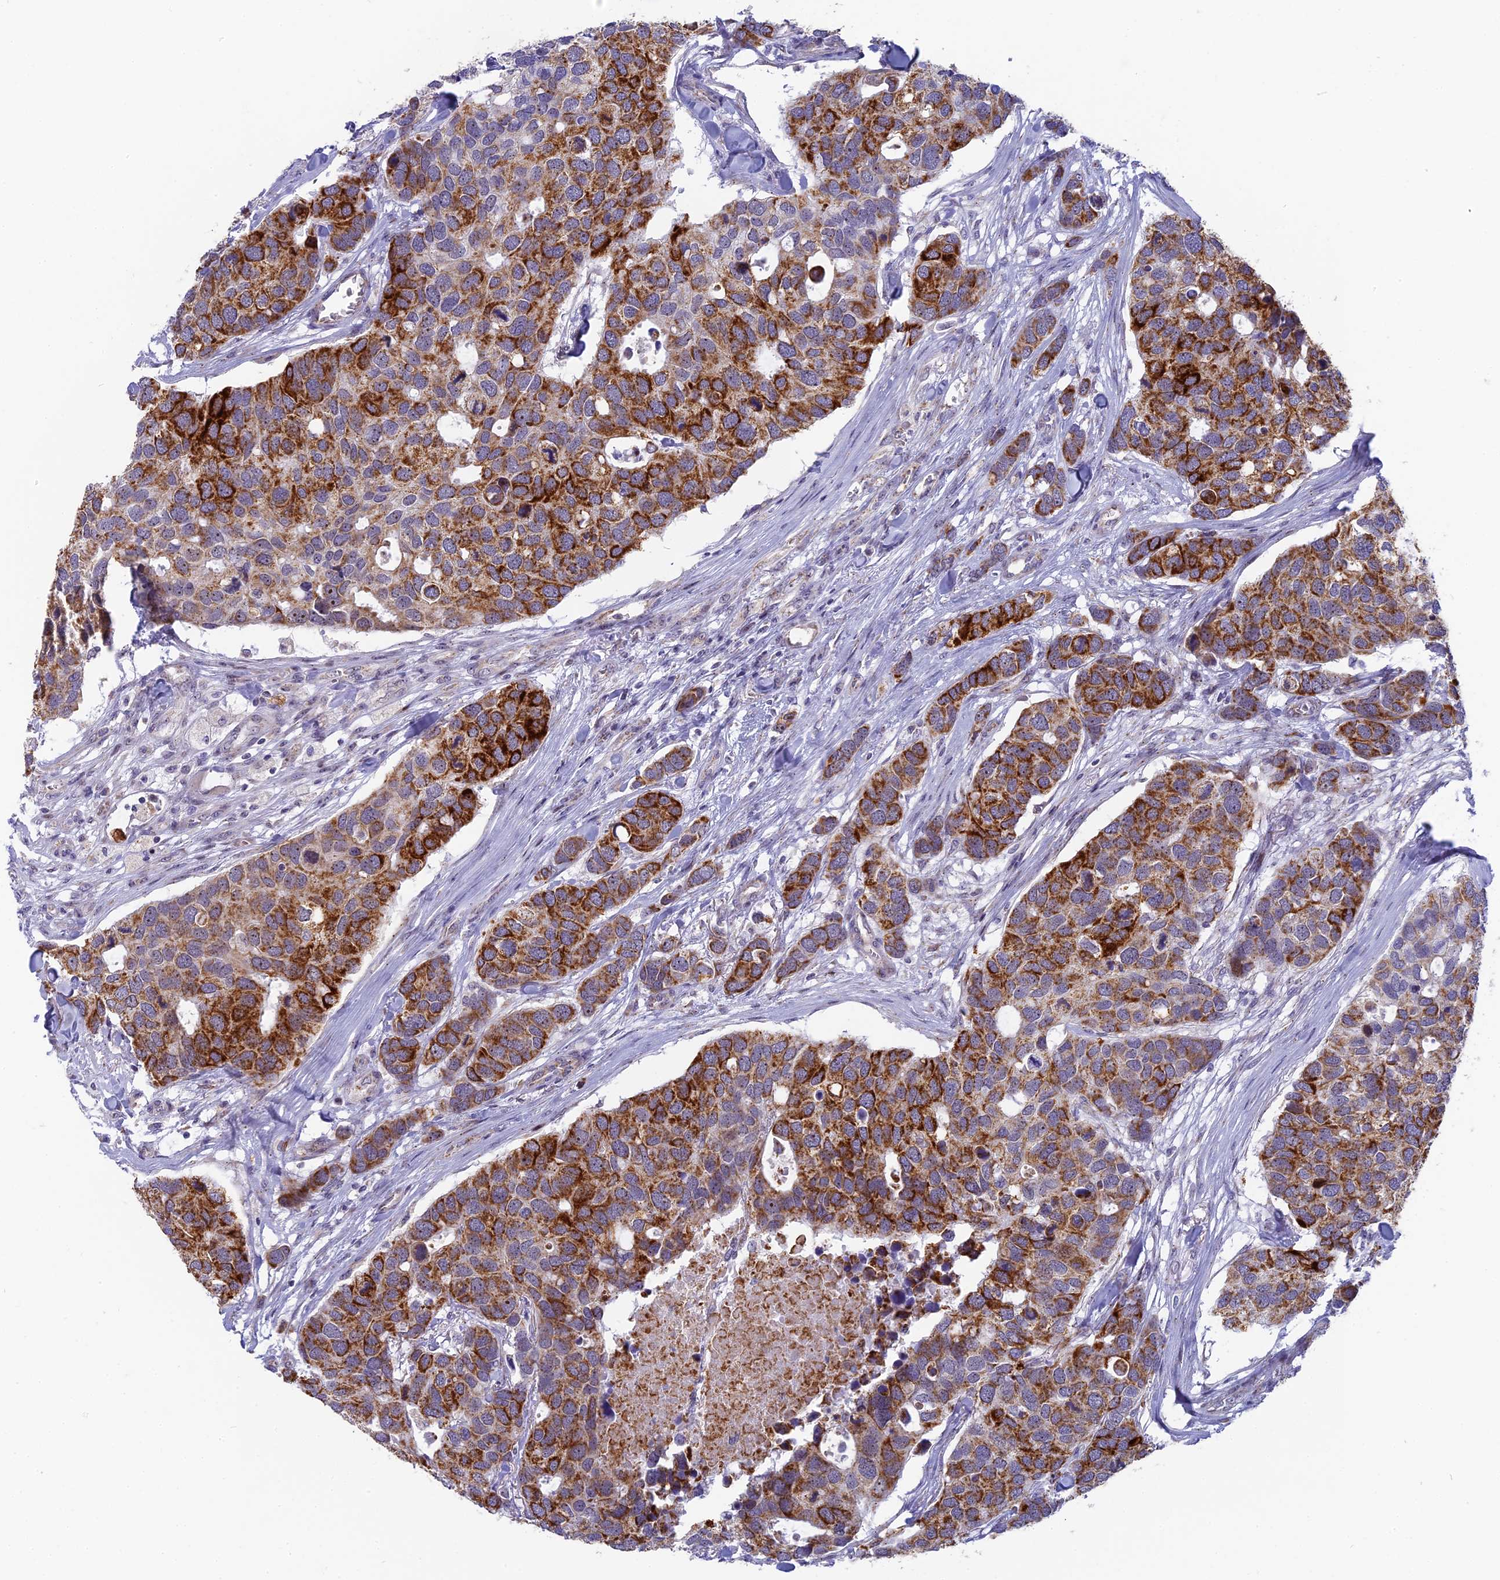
{"staining": {"intensity": "strong", "quantity": ">75%", "location": "cytoplasmic/membranous"}, "tissue": "breast cancer", "cell_type": "Tumor cells", "image_type": "cancer", "snomed": [{"axis": "morphology", "description": "Duct carcinoma"}, {"axis": "topography", "description": "Breast"}], "caption": "DAB (3,3'-diaminobenzidine) immunohistochemical staining of human breast cancer (infiltrating ductal carcinoma) displays strong cytoplasmic/membranous protein expression in about >75% of tumor cells.", "gene": "DTWD1", "patient": {"sex": "female", "age": 83}}